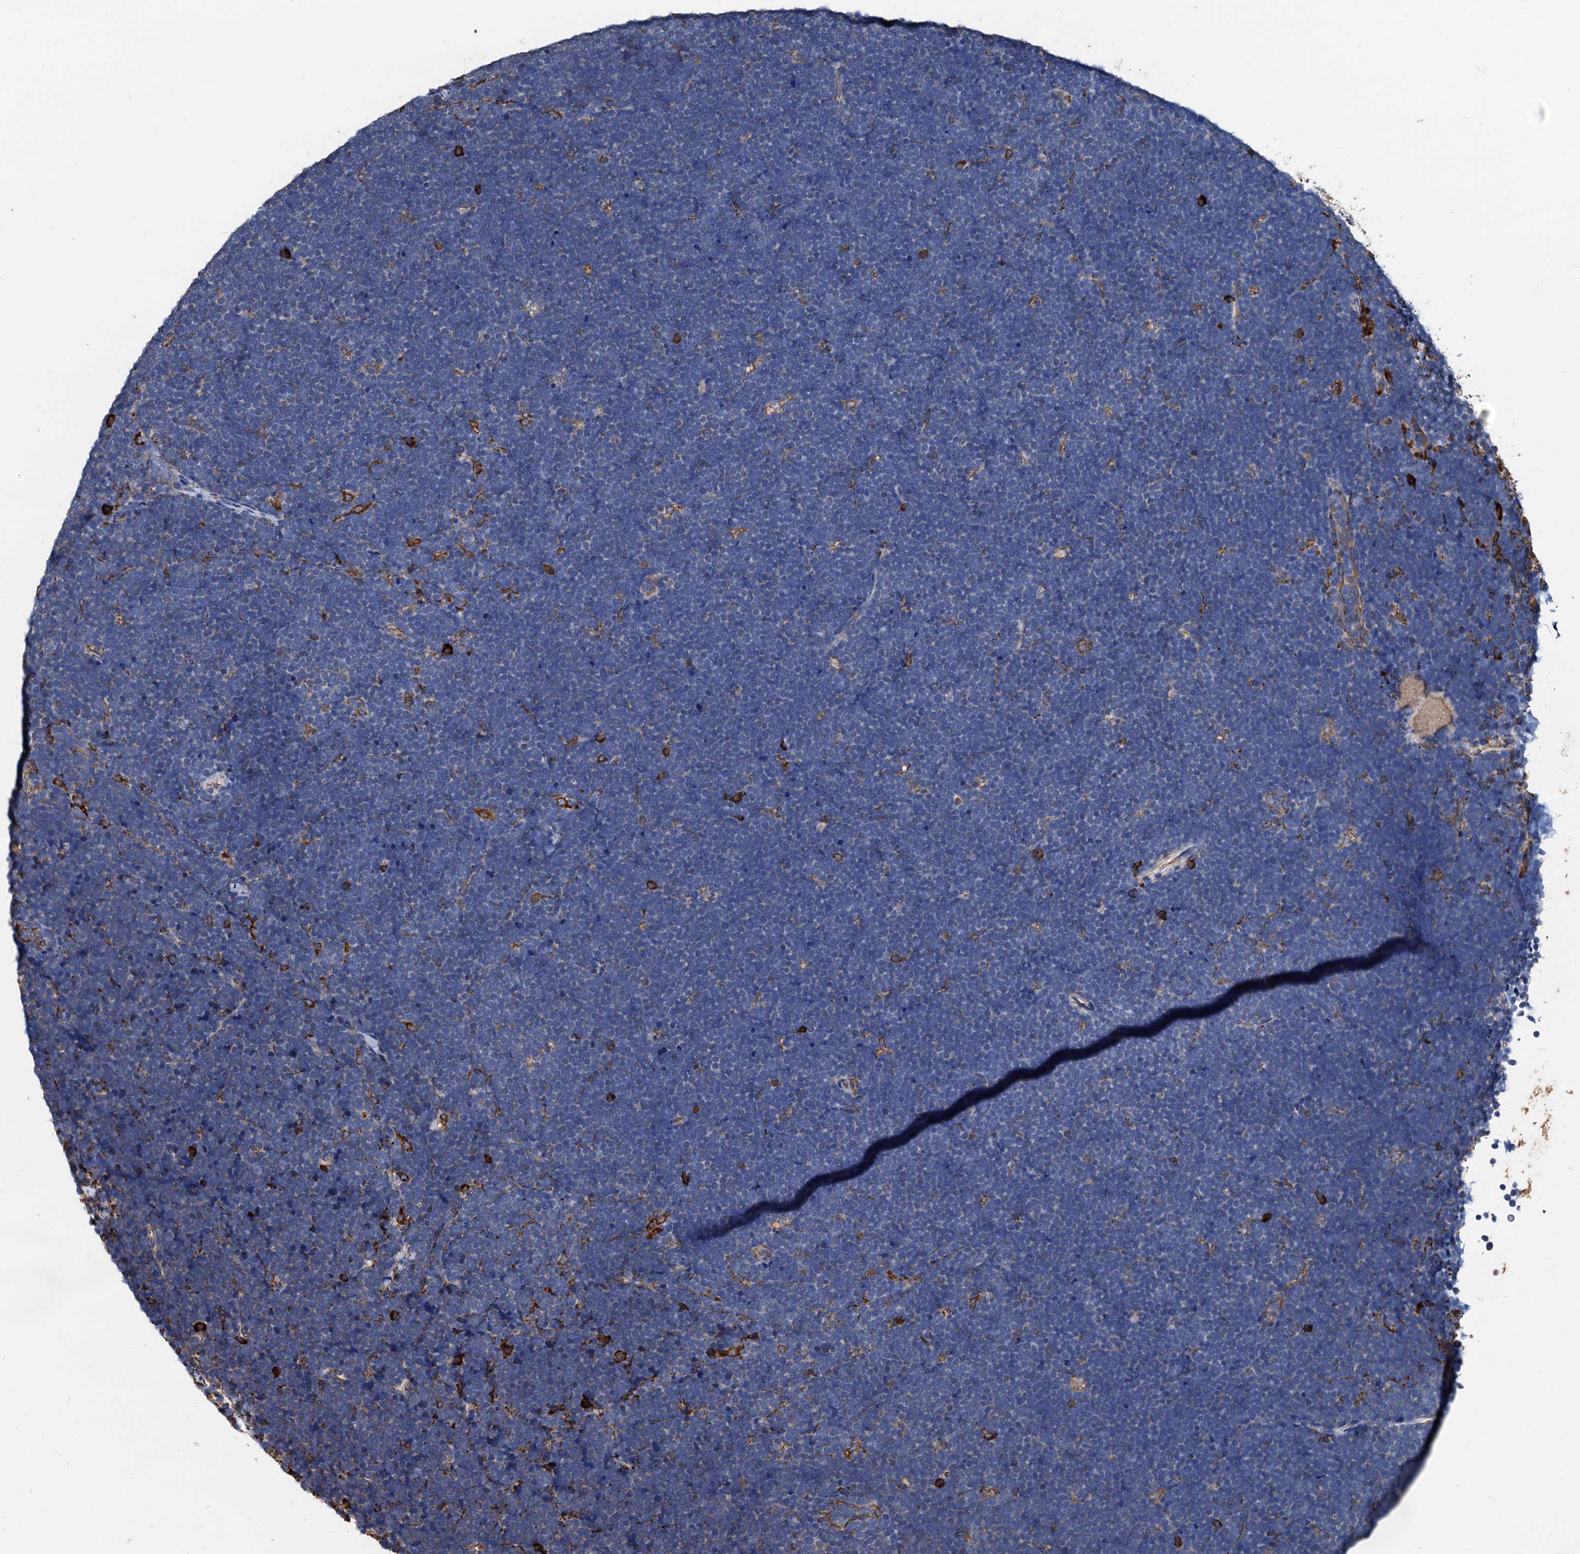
{"staining": {"intensity": "negative", "quantity": "none", "location": "none"}, "tissue": "lymphoma", "cell_type": "Tumor cells", "image_type": "cancer", "snomed": [{"axis": "morphology", "description": "Malignant lymphoma, non-Hodgkin's type, High grade"}, {"axis": "topography", "description": "Lymph node"}], "caption": "Tumor cells are negative for brown protein staining in lymphoma. (DAB immunohistochemistry with hematoxylin counter stain).", "gene": "HSPA5", "patient": {"sex": "male", "age": 13}}